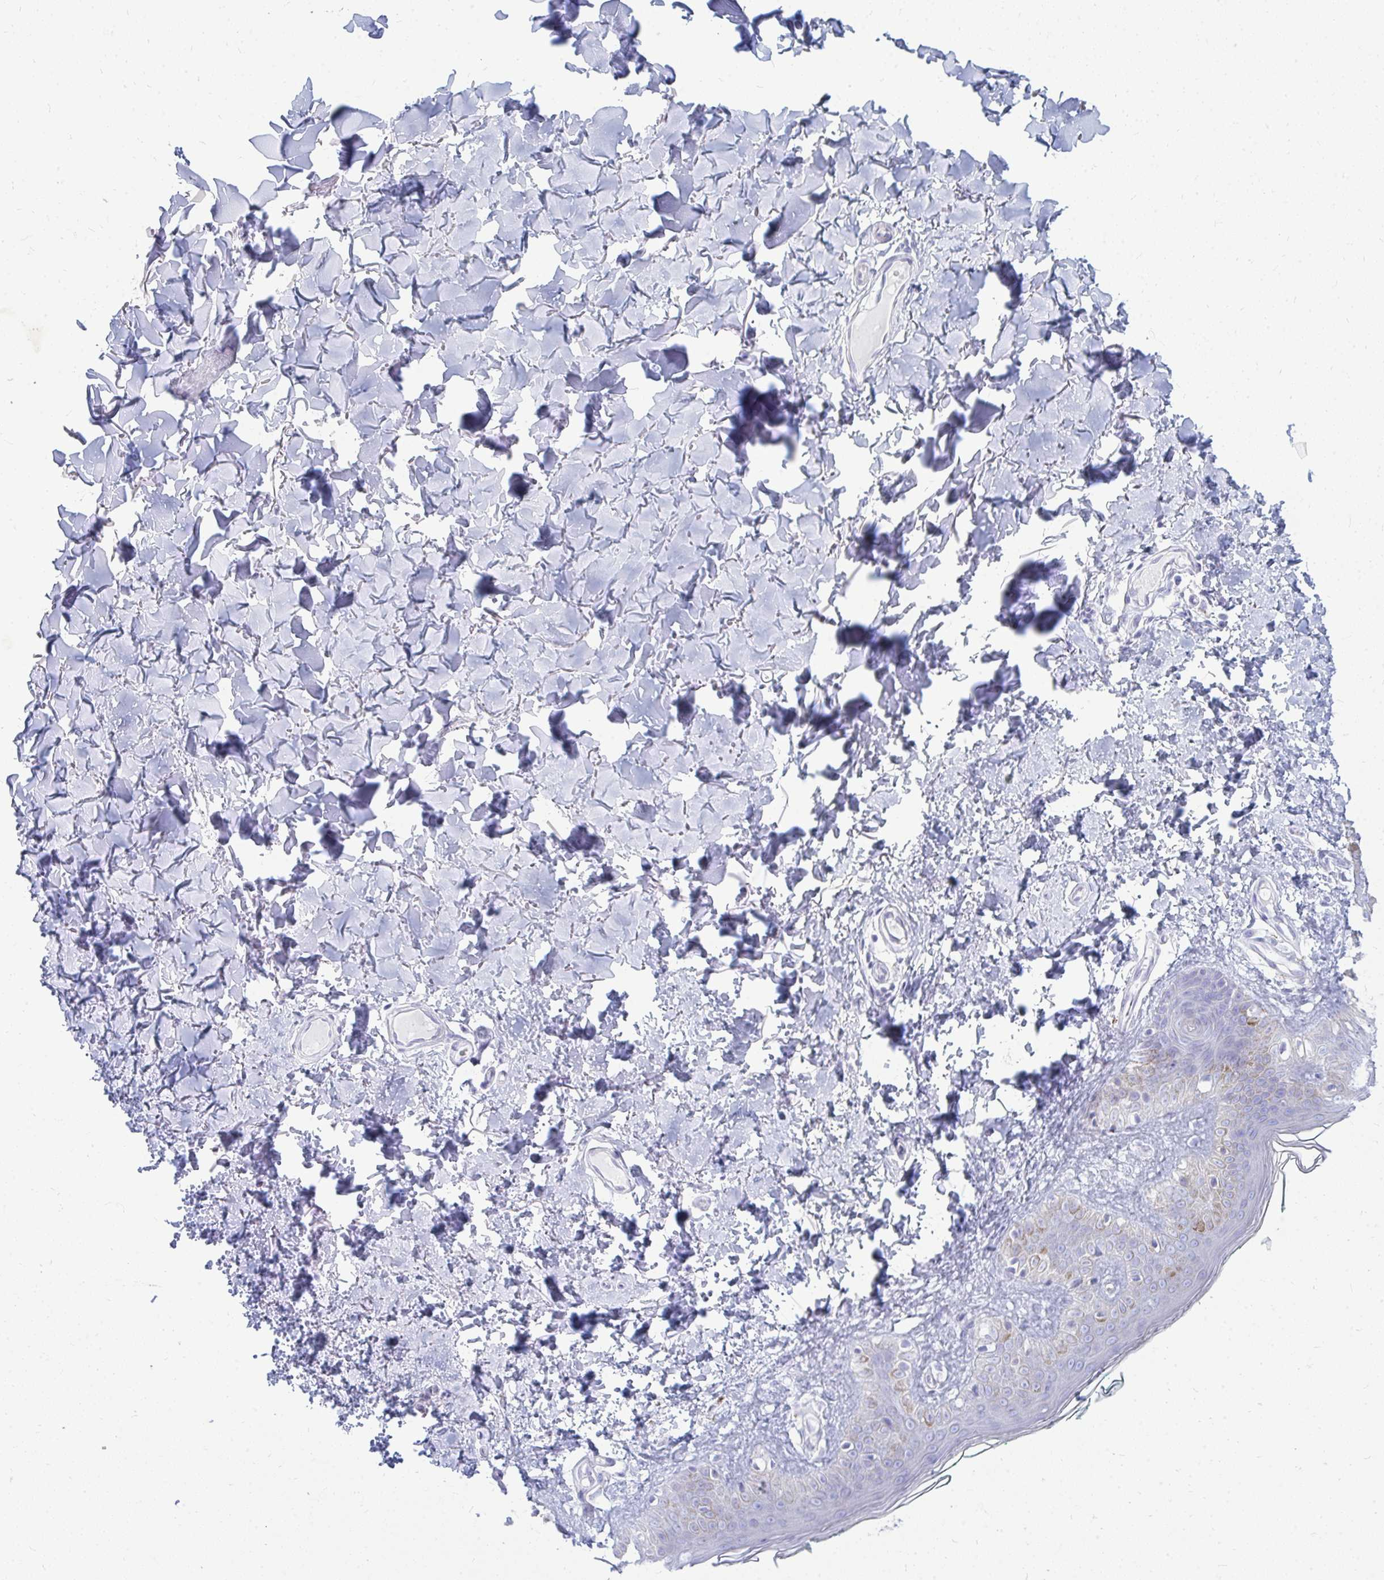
{"staining": {"intensity": "negative", "quantity": "none", "location": "none"}, "tissue": "skin", "cell_type": "Fibroblasts", "image_type": "normal", "snomed": [{"axis": "morphology", "description": "Normal tissue, NOS"}, {"axis": "topography", "description": "Skin"}, {"axis": "topography", "description": "Peripheral nerve tissue"}], "caption": "An immunohistochemistry micrograph of normal skin is shown. There is no staining in fibroblasts of skin. The staining was performed using DAB to visualize the protein expression in brown, while the nuclei were stained in blue with hematoxylin (Magnification: 20x).", "gene": "TSPEAR", "patient": {"sex": "female", "age": 45}}